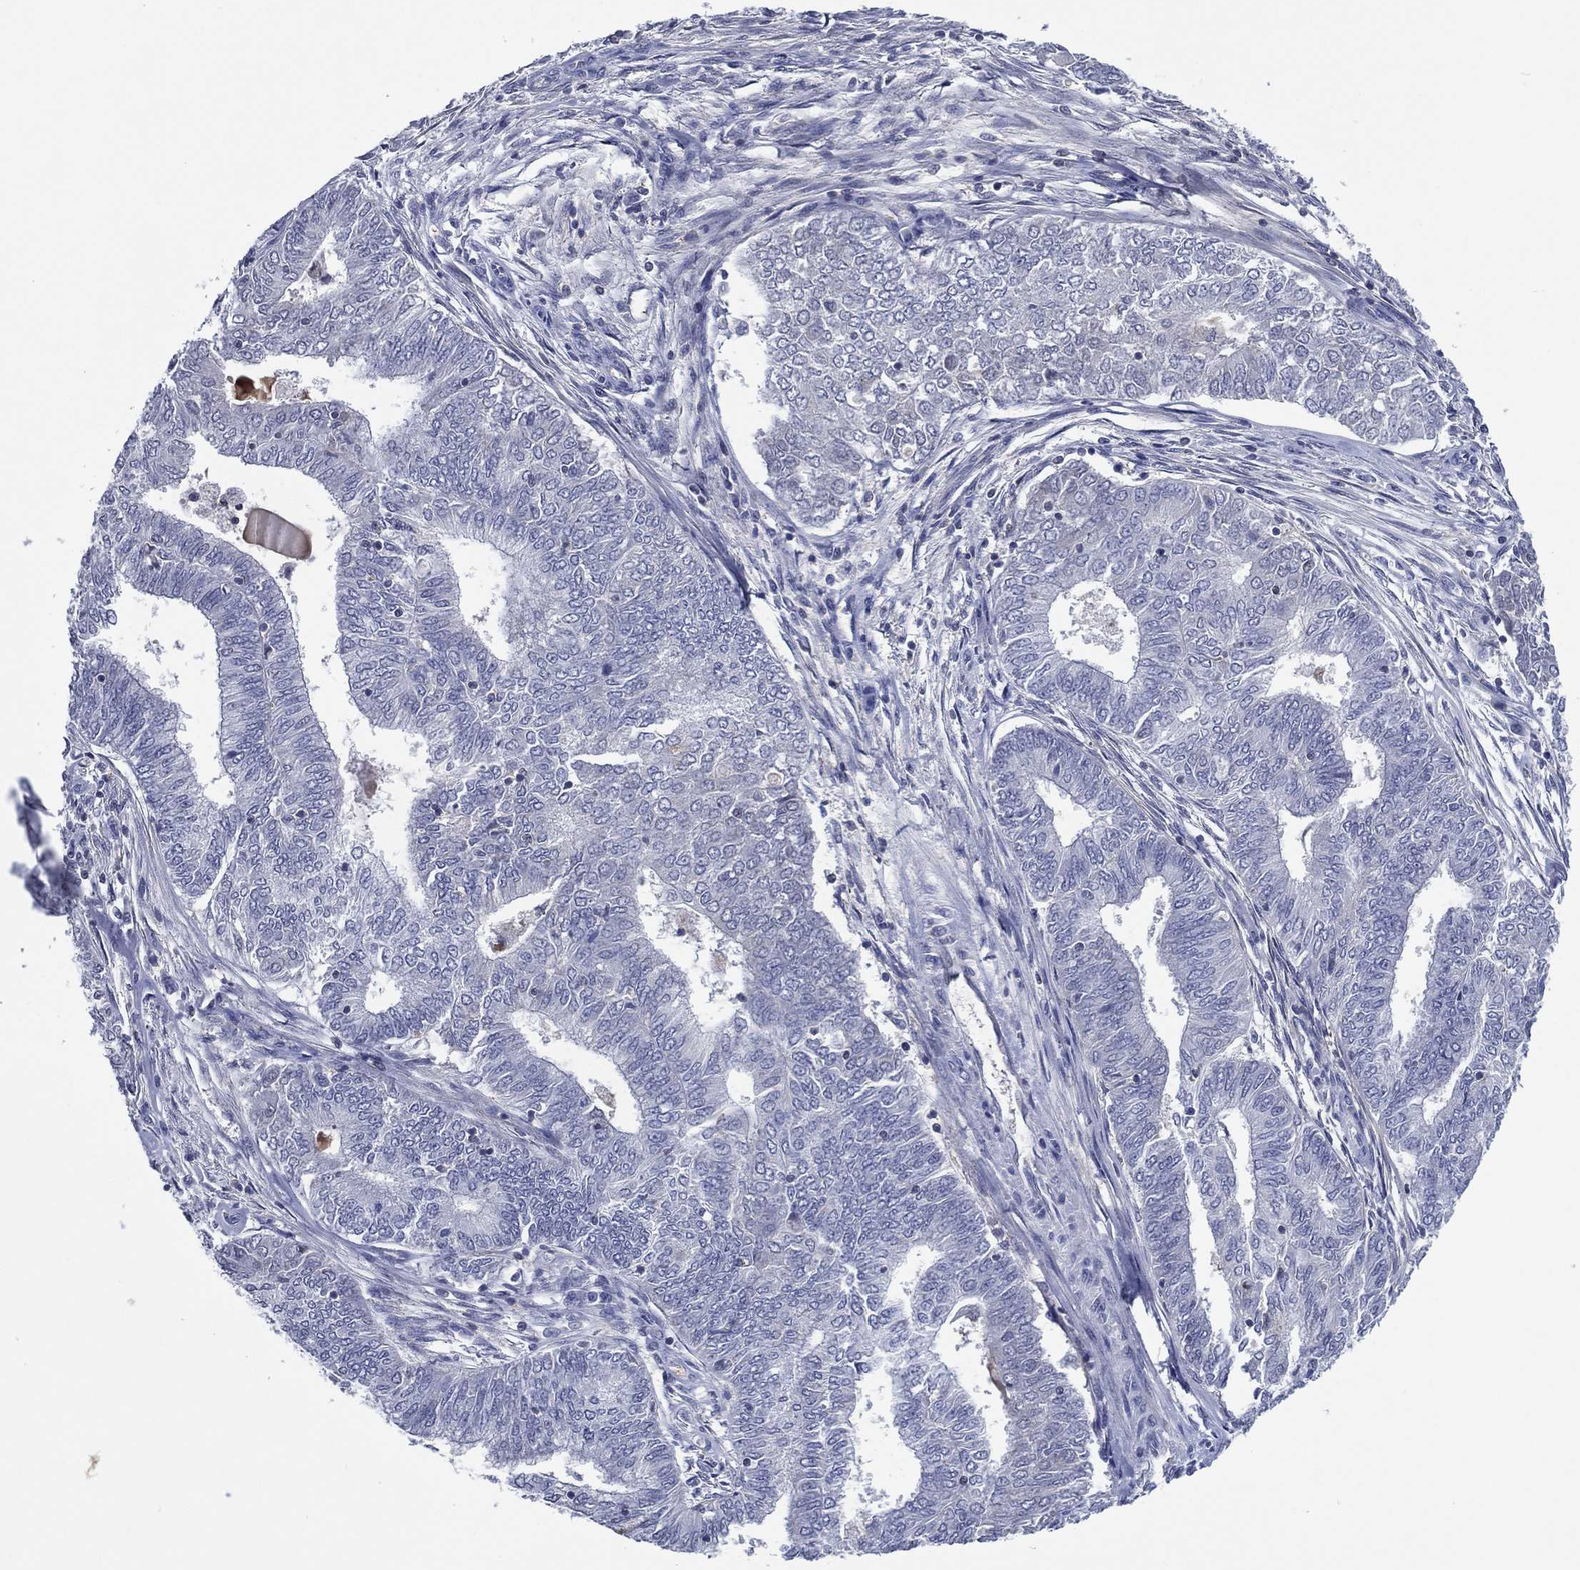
{"staining": {"intensity": "negative", "quantity": "none", "location": "none"}, "tissue": "endometrial cancer", "cell_type": "Tumor cells", "image_type": "cancer", "snomed": [{"axis": "morphology", "description": "Adenocarcinoma, NOS"}, {"axis": "topography", "description": "Endometrium"}], "caption": "High power microscopy micrograph of an immunohistochemistry (IHC) histopathology image of endometrial cancer, revealing no significant expression in tumor cells.", "gene": "TRIM31", "patient": {"sex": "female", "age": 62}}